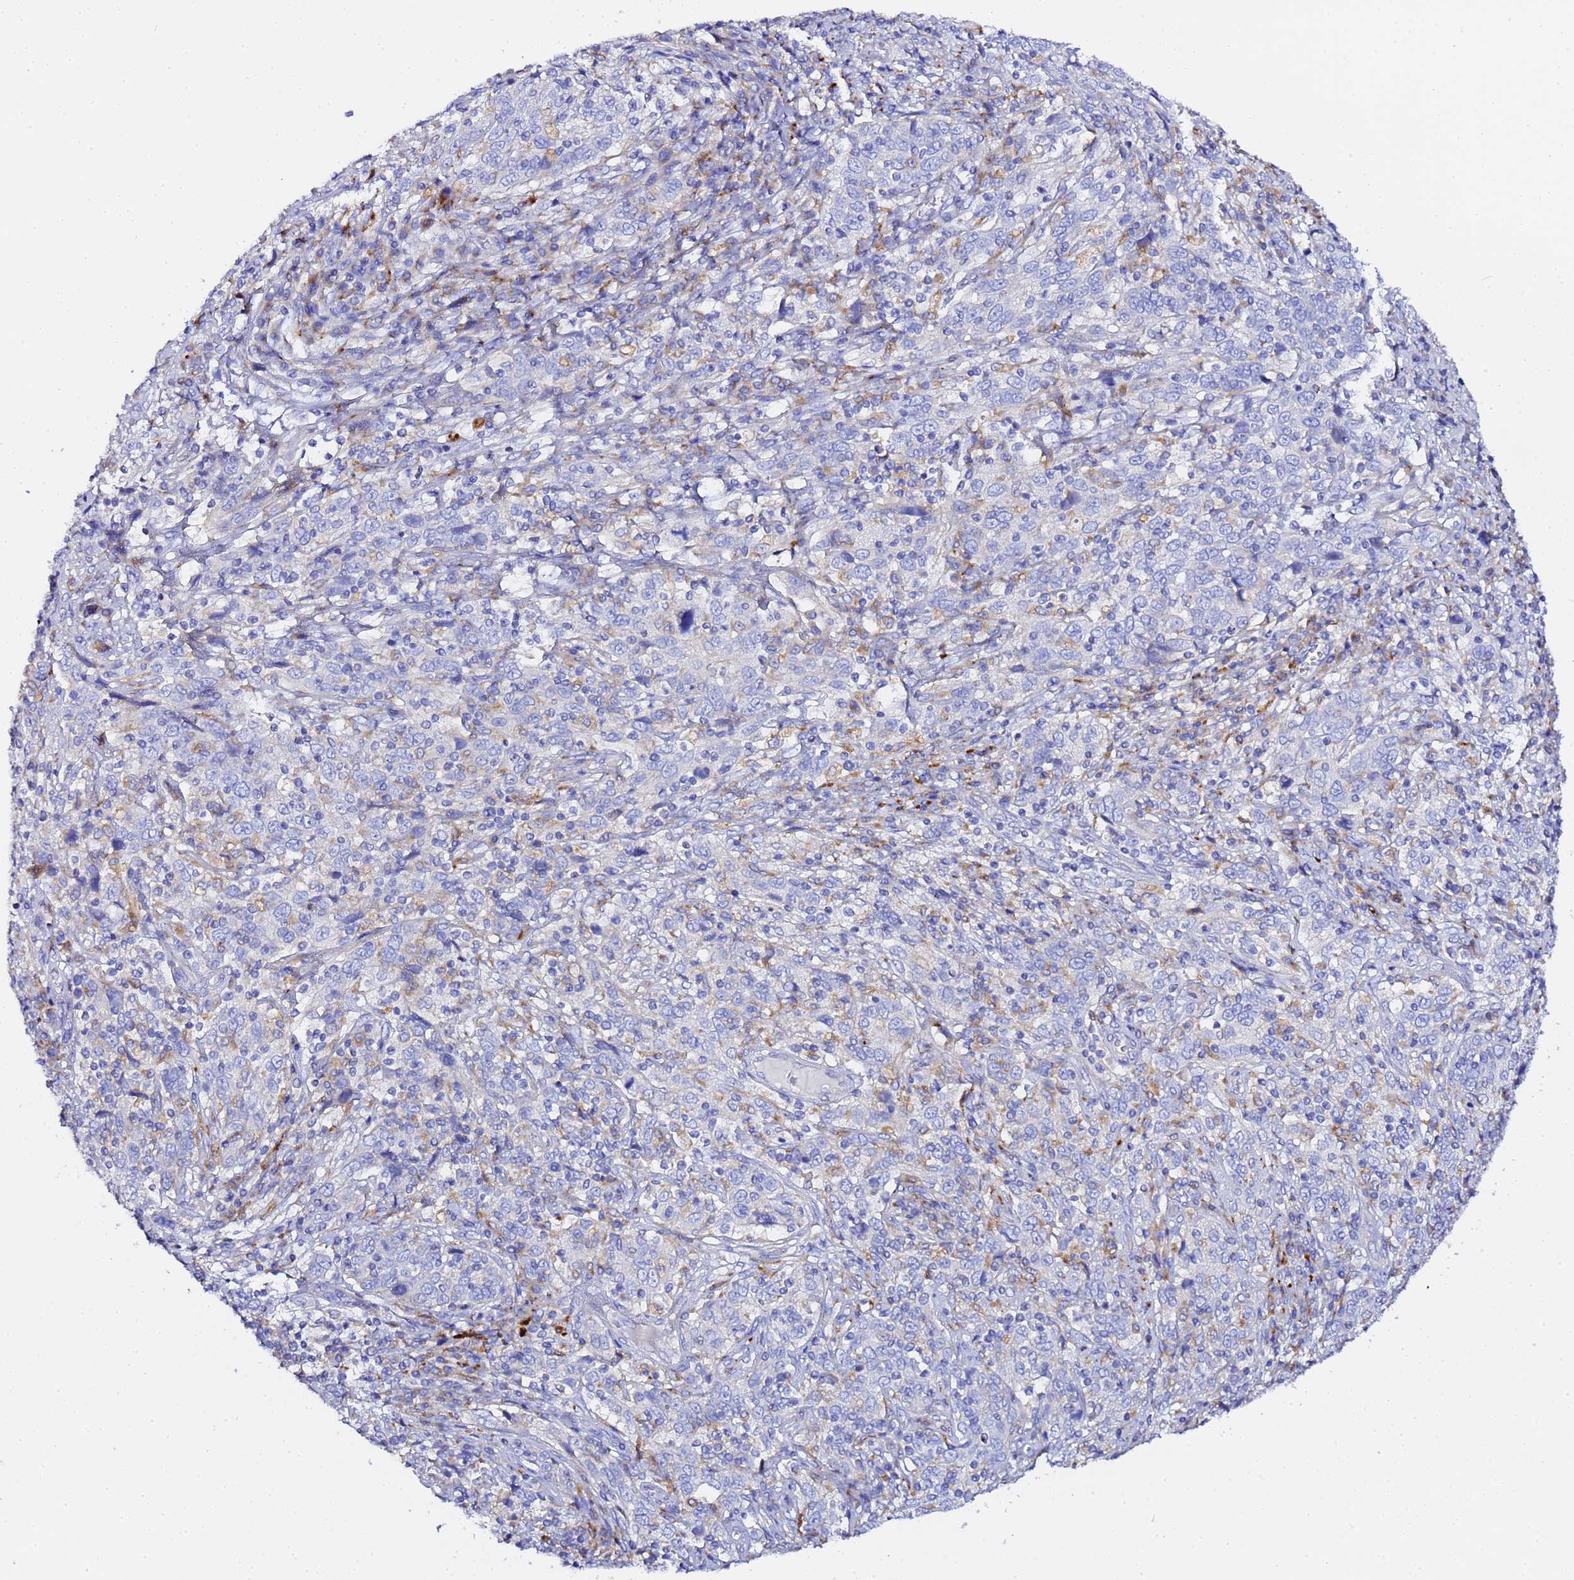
{"staining": {"intensity": "weak", "quantity": "<25%", "location": "cytoplasmic/membranous"}, "tissue": "cervical cancer", "cell_type": "Tumor cells", "image_type": "cancer", "snomed": [{"axis": "morphology", "description": "Squamous cell carcinoma, NOS"}, {"axis": "topography", "description": "Cervix"}], "caption": "Immunohistochemical staining of human cervical squamous cell carcinoma exhibits no significant staining in tumor cells.", "gene": "VTI1B", "patient": {"sex": "female", "age": 46}}